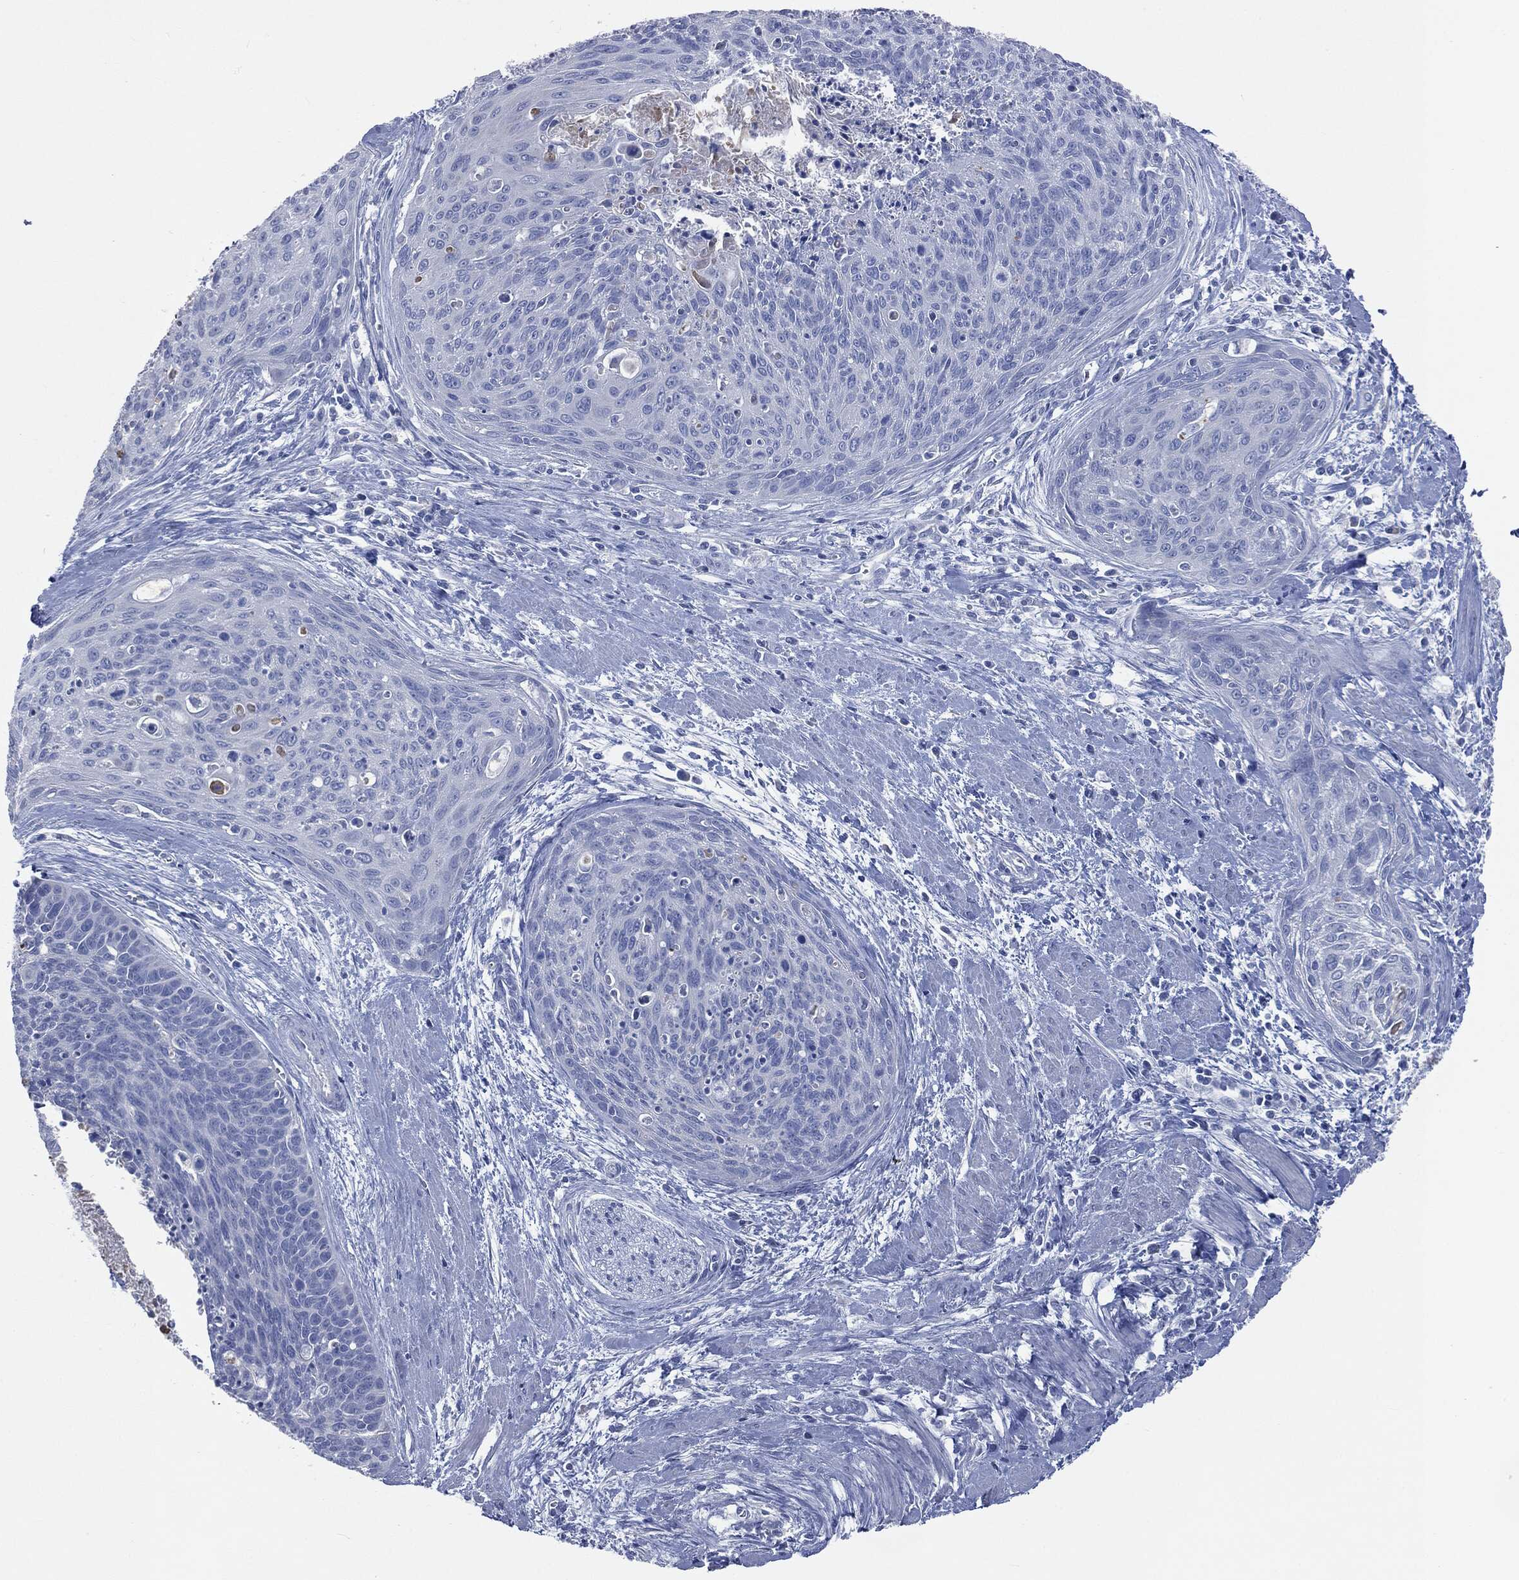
{"staining": {"intensity": "negative", "quantity": "none", "location": "none"}, "tissue": "cervical cancer", "cell_type": "Tumor cells", "image_type": "cancer", "snomed": [{"axis": "morphology", "description": "Squamous cell carcinoma, NOS"}, {"axis": "topography", "description": "Cervix"}], "caption": "This is a histopathology image of immunohistochemistry (IHC) staining of cervical squamous cell carcinoma, which shows no expression in tumor cells. Nuclei are stained in blue.", "gene": "CAV3", "patient": {"sex": "female", "age": 55}}